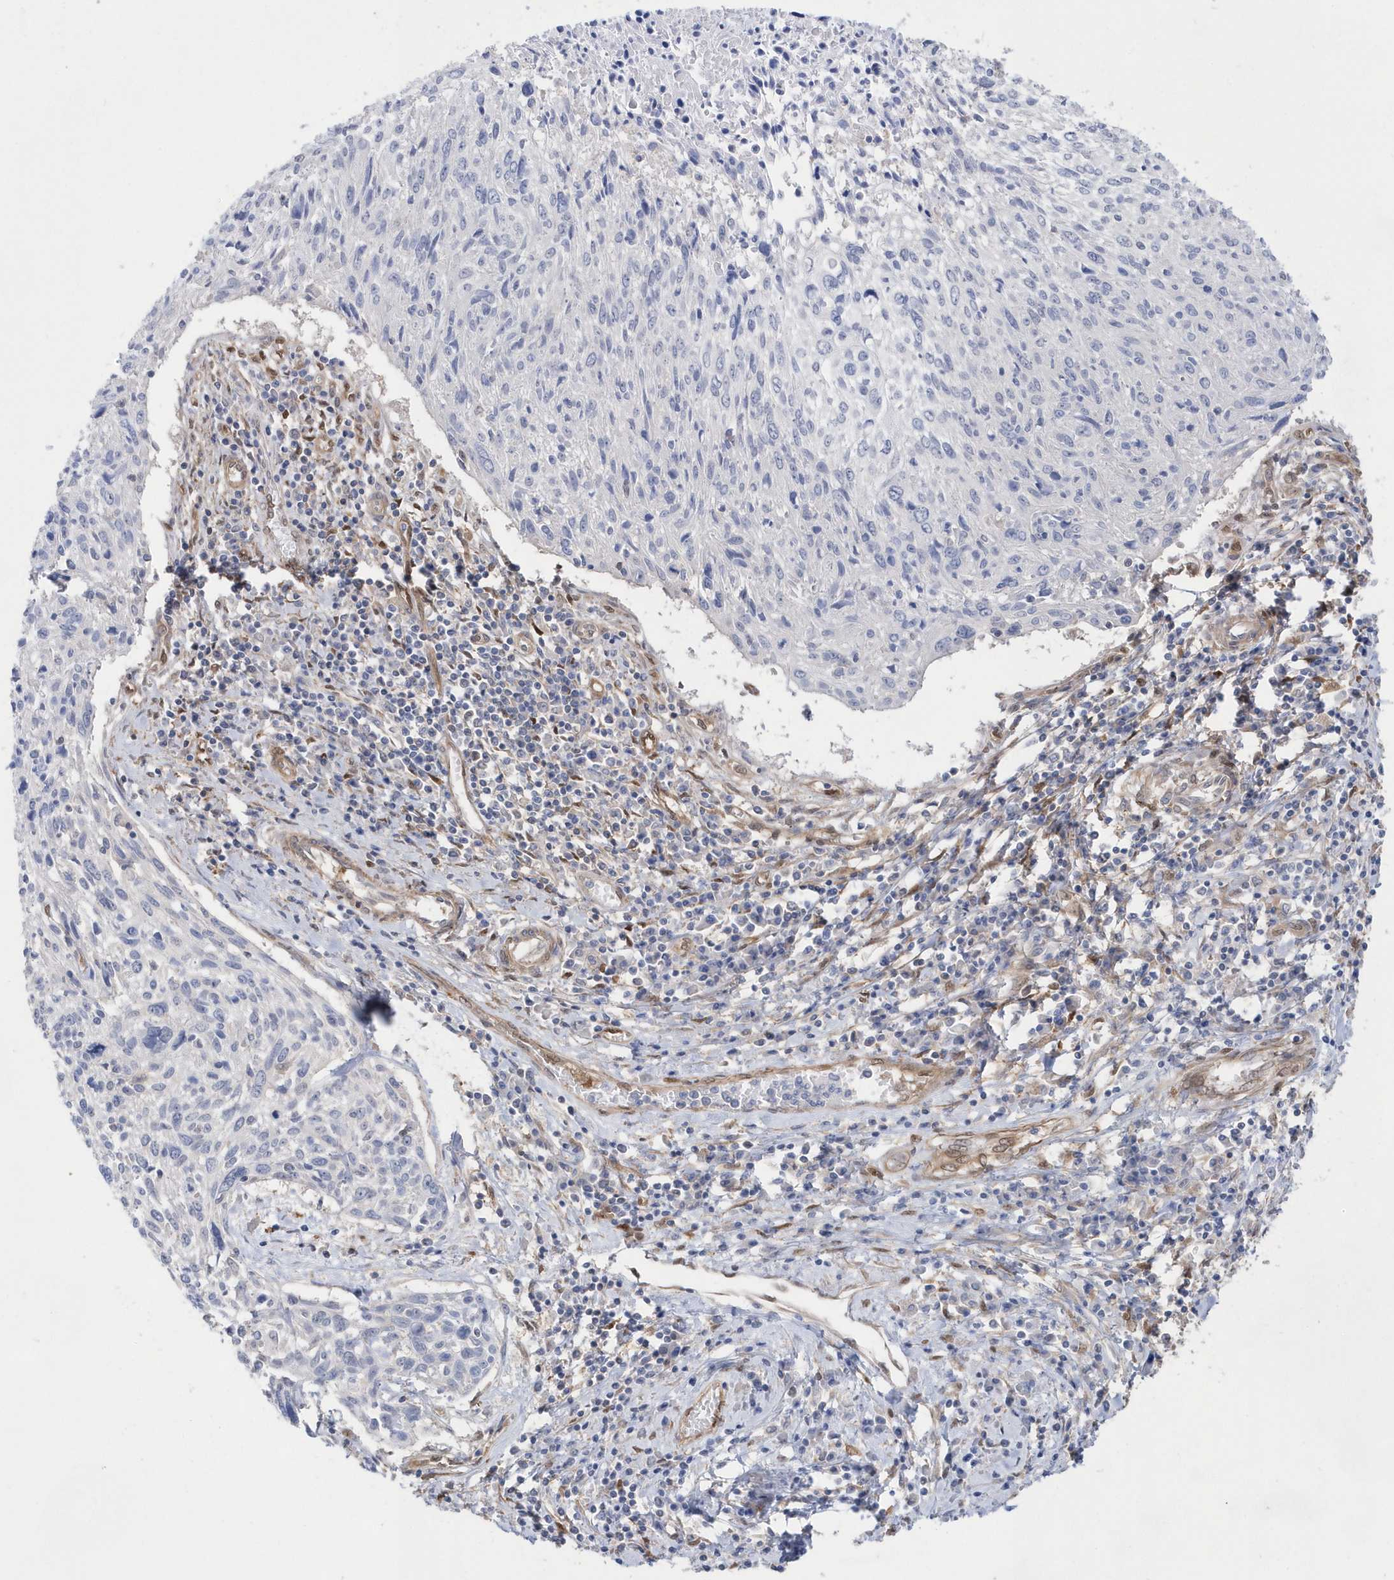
{"staining": {"intensity": "negative", "quantity": "none", "location": "none"}, "tissue": "cervical cancer", "cell_type": "Tumor cells", "image_type": "cancer", "snomed": [{"axis": "morphology", "description": "Squamous cell carcinoma, NOS"}, {"axis": "topography", "description": "Cervix"}], "caption": "A high-resolution photomicrograph shows immunohistochemistry (IHC) staining of cervical cancer (squamous cell carcinoma), which exhibits no significant staining in tumor cells.", "gene": "BDH2", "patient": {"sex": "female", "age": 51}}